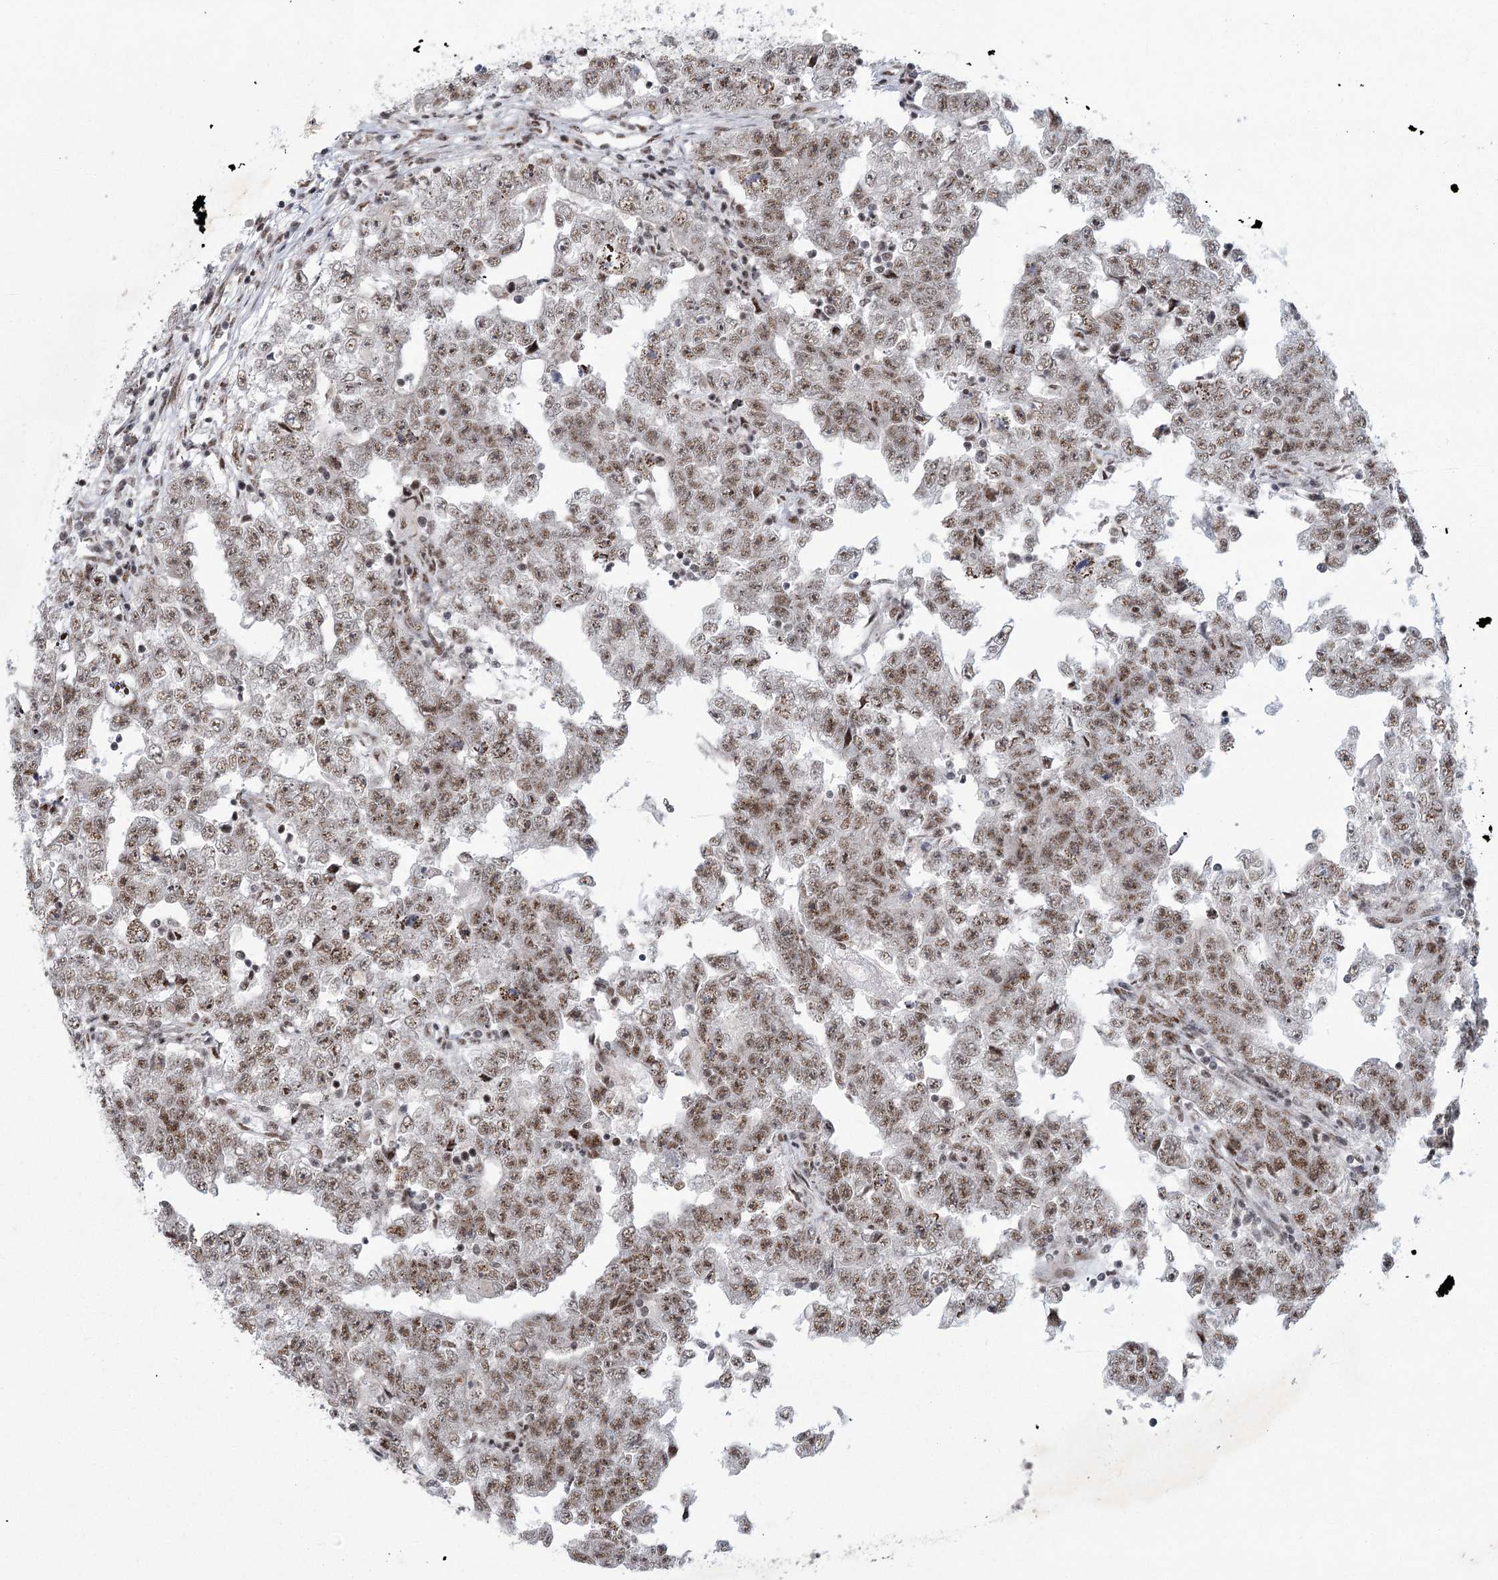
{"staining": {"intensity": "moderate", "quantity": ">75%", "location": "nuclear"}, "tissue": "testis cancer", "cell_type": "Tumor cells", "image_type": "cancer", "snomed": [{"axis": "morphology", "description": "Carcinoma, Embryonal, NOS"}, {"axis": "topography", "description": "Testis"}], "caption": "Moderate nuclear positivity for a protein is appreciated in about >75% of tumor cells of testis cancer using immunohistochemistry.", "gene": "CIB4", "patient": {"sex": "male", "age": 25}}